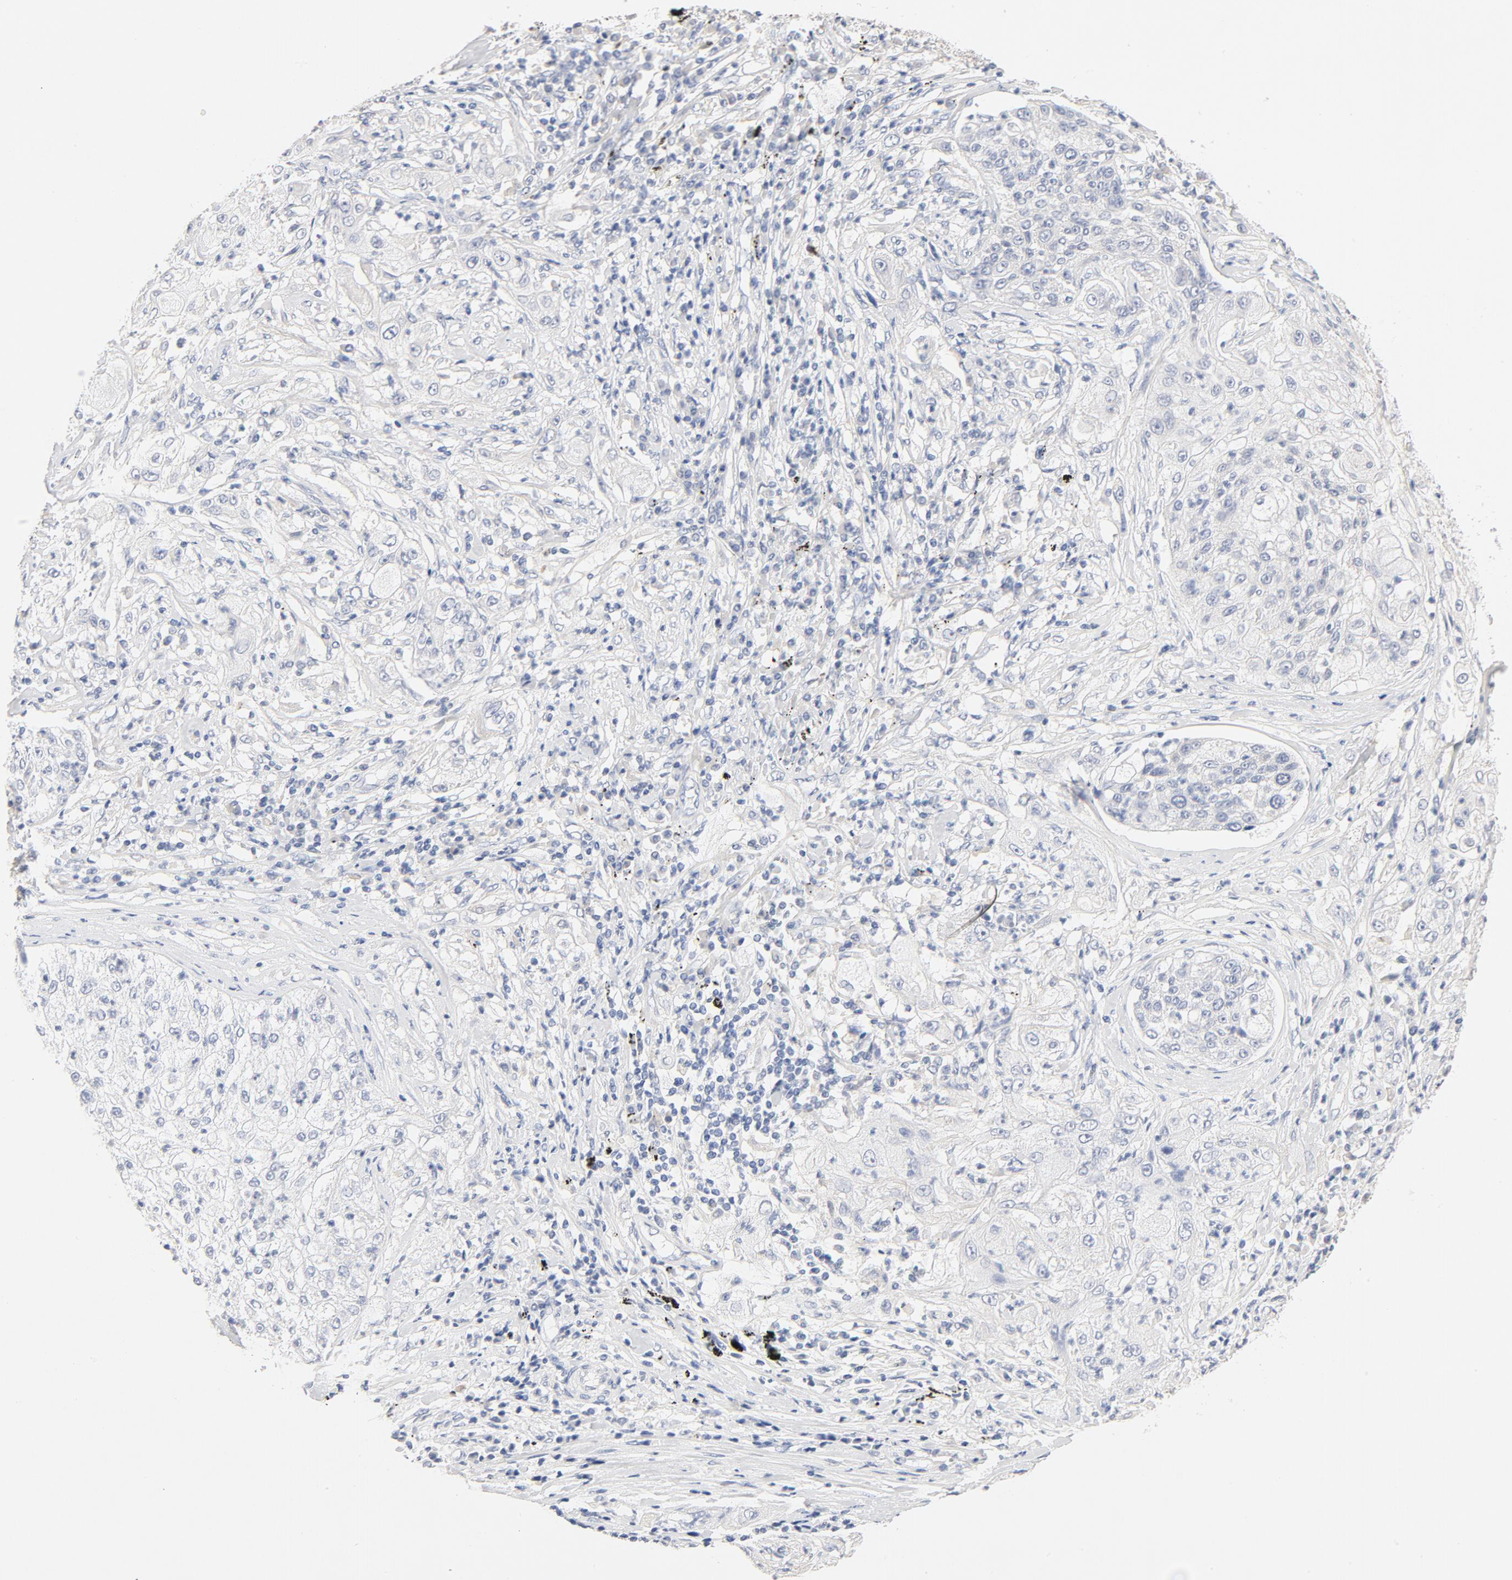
{"staining": {"intensity": "weak", "quantity": "<25%", "location": "cytoplasmic/membranous"}, "tissue": "lung cancer", "cell_type": "Tumor cells", "image_type": "cancer", "snomed": [{"axis": "morphology", "description": "Inflammation, NOS"}, {"axis": "morphology", "description": "Squamous cell carcinoma, NOS"}, {"axis": "topography", "description": "Lymph node"}, {"axis": "topography", "description": "Soft tissue"}, {"axis": "topography", "description": "Lung"}], "caption": "Immunohistochemistry (IHC) of human lung cancer demonstrates no expression in tumor cells.", "gene": "STAT1", "patient": {"sex": "male", "age": 66}}